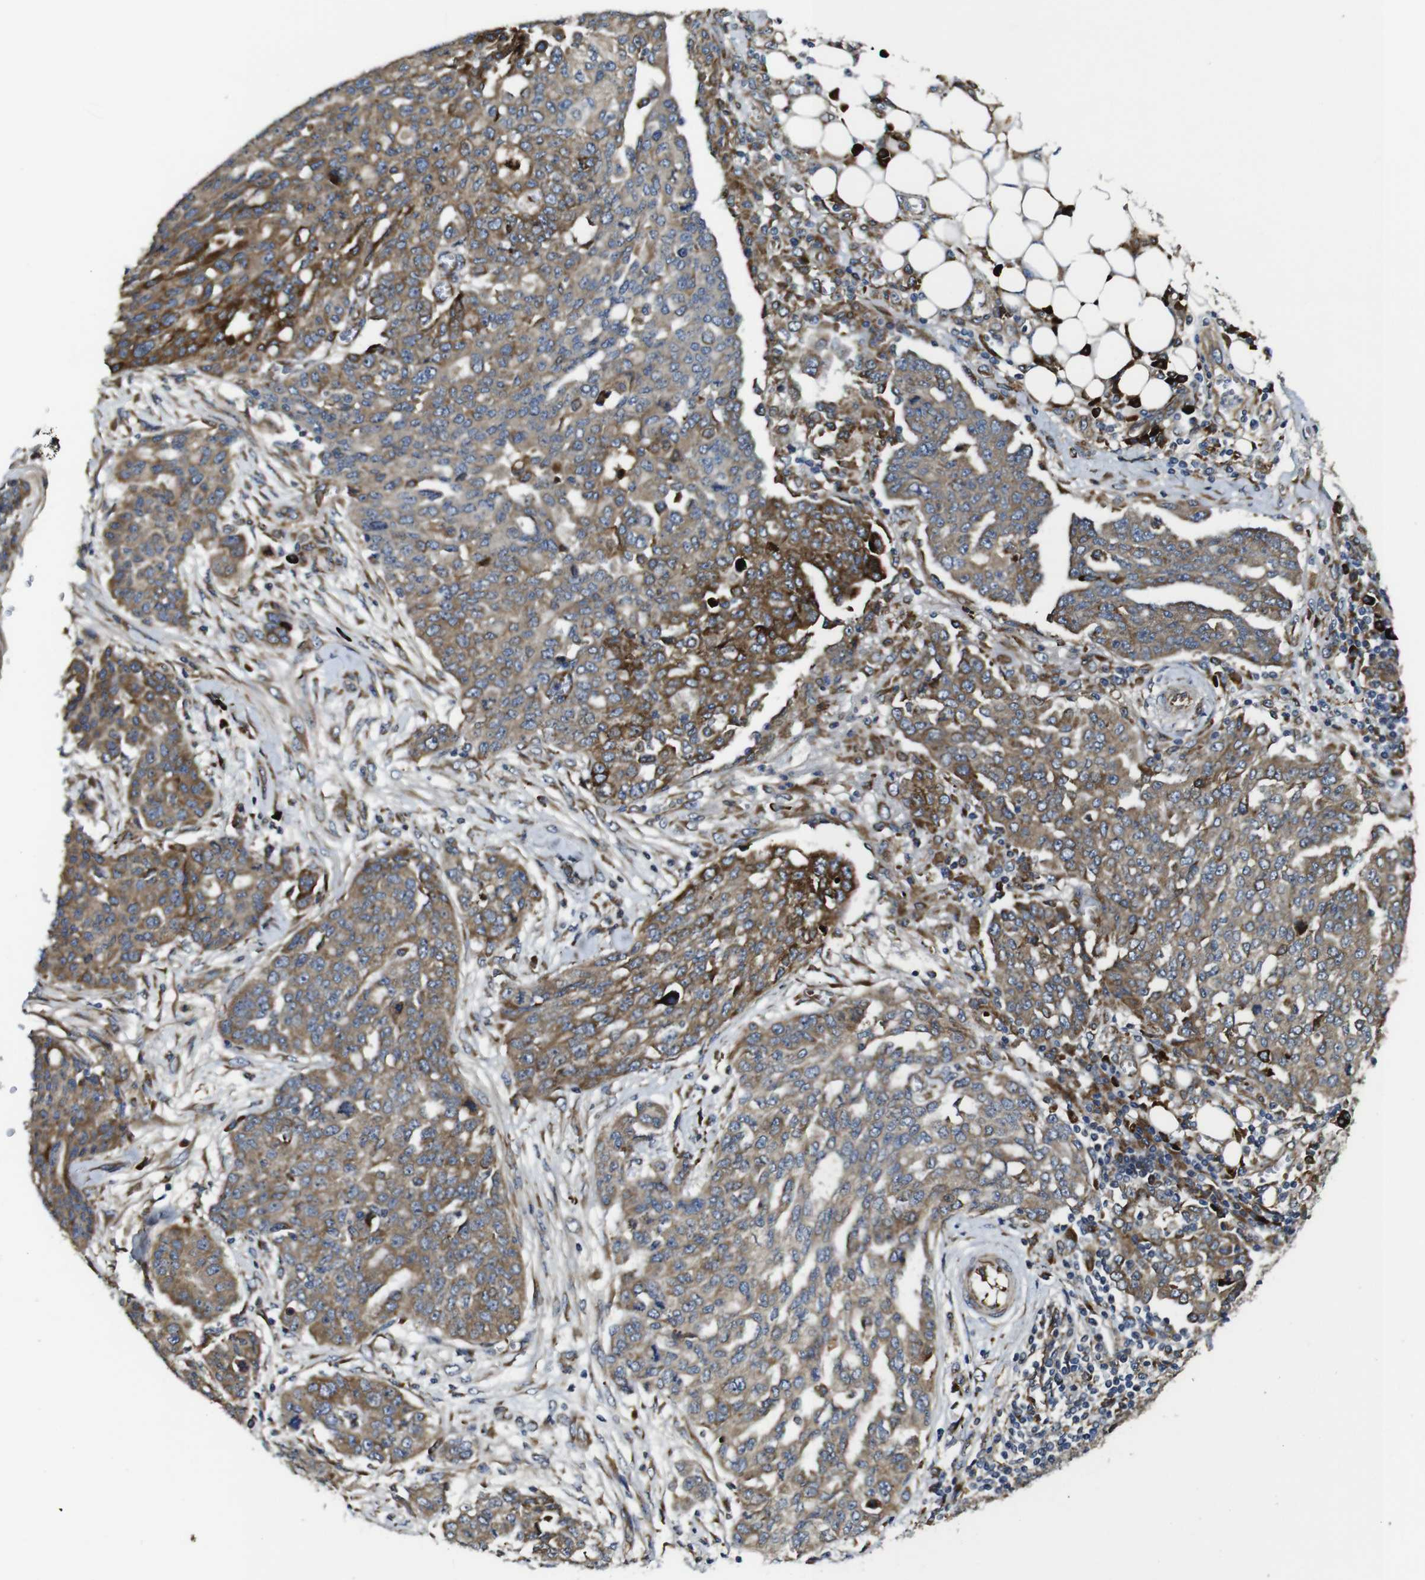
{"staining": {"intensity": "moderate", "quantity": ">75%", "location": "cytoplasmic/membranous"}, "tissue": "ovarian cancer", "cell_type": "Tumor cells", "image_type": "cancer", "snomed": [{"axis": "morphology", "description": "Cystadenocarcinoma, serous, NOS"}, {"axis": "topography", "description": "Soft tissue"}, {"axis": "topography", "description": "Ovary"}], "caption": "IHC photomicrograph of neoplastic tissue: human ovarian serous cystadenocarcinoma stained using immunohistochemistry displays medium levels of moderate protein expression localized specifically in the cytoplasmic/membranous of tumor cells, appearing as a cytoplasmic/membranous brown color.", "gene": "UBE2G2", "patient": {"sex": "female", "age": 57}}